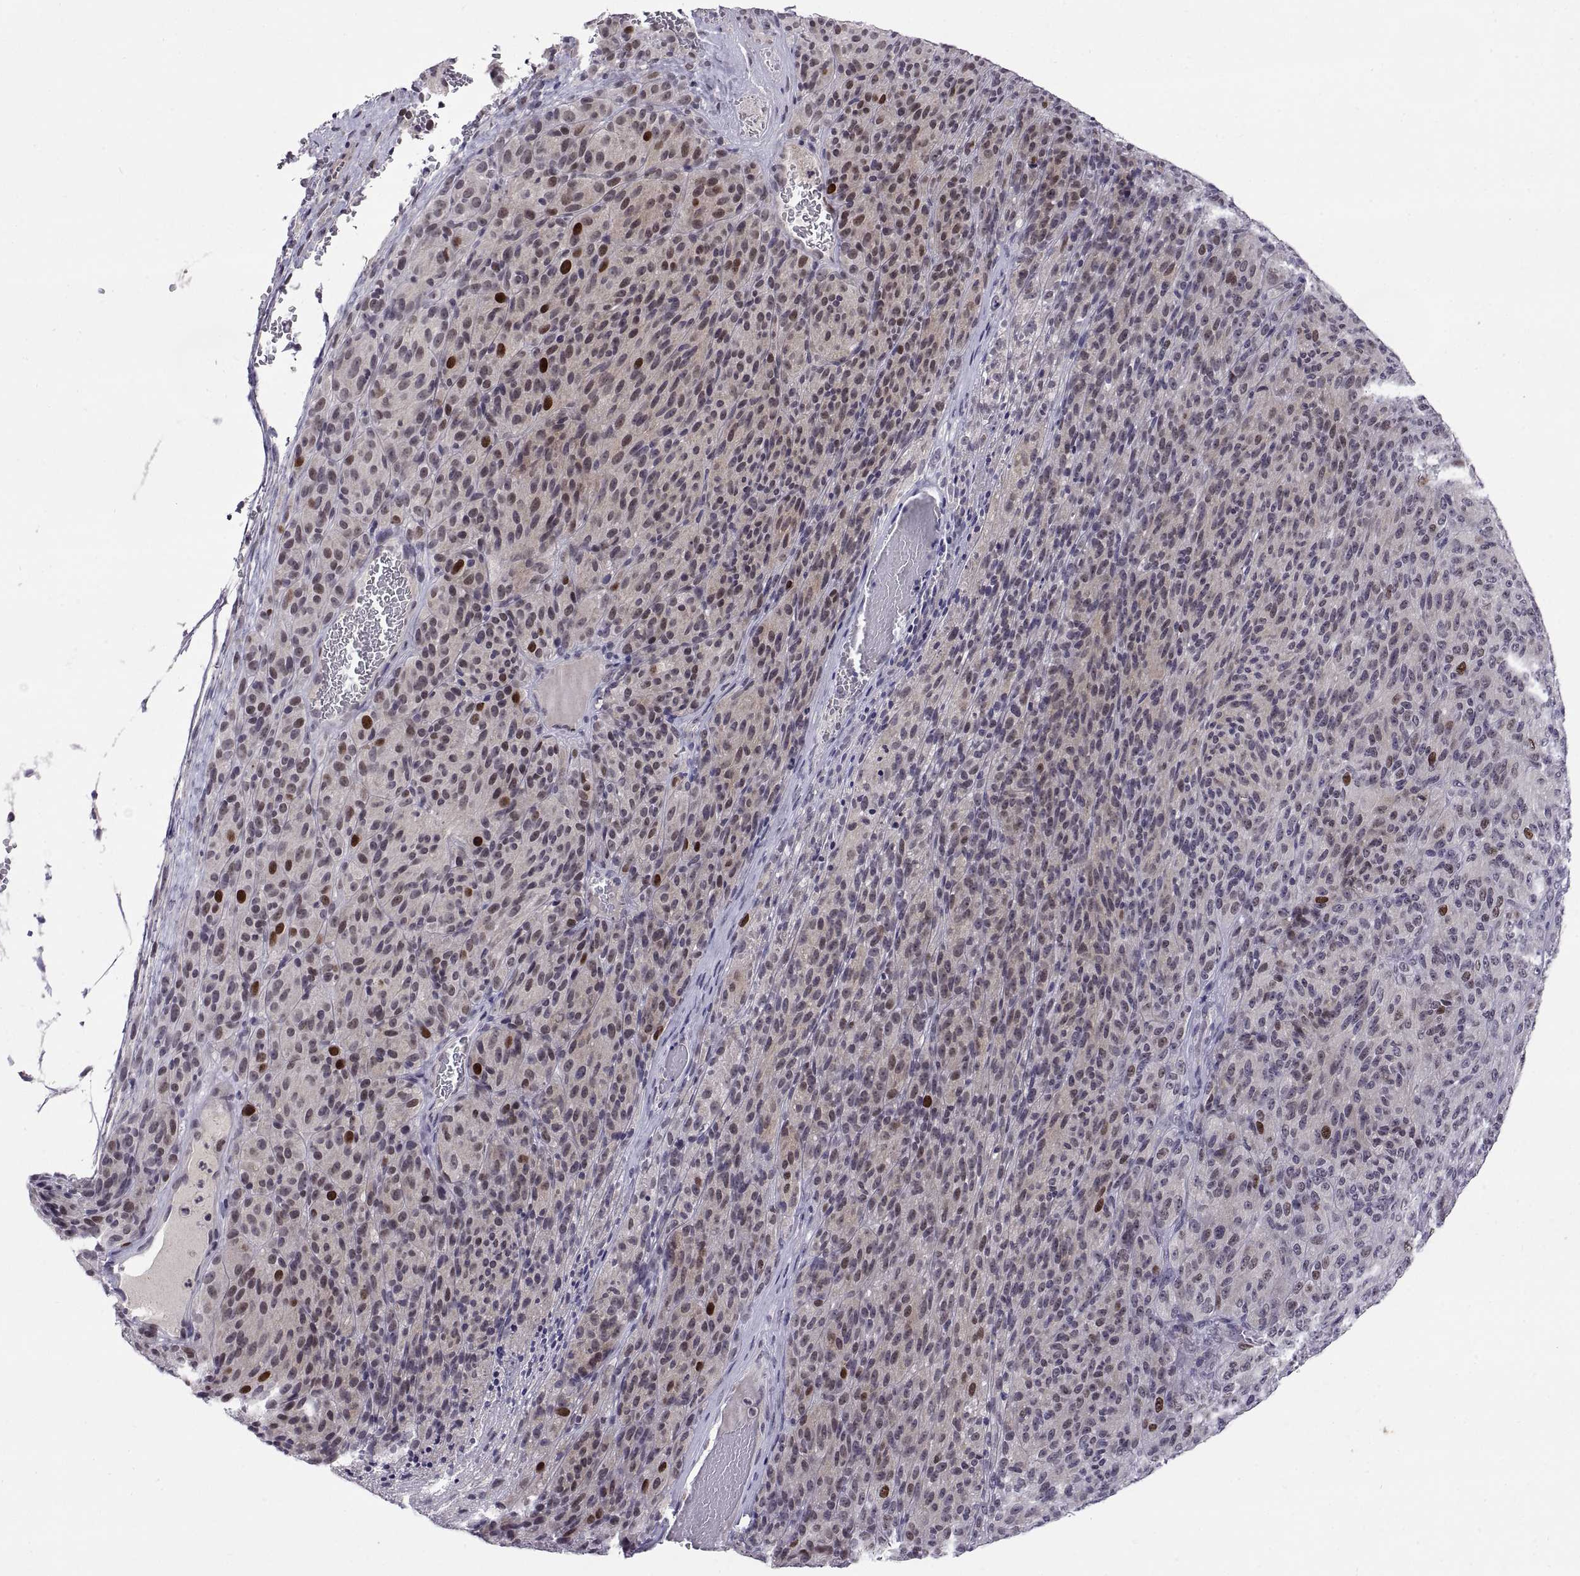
{"staining": {"intensity": "moderate", "quantity": "<25%", "location": "nuclear"}, "tissue": "melanoma", "cell_type": "Tumor cells", "image_type": "cancer", "snomed": [{"axis": "morphology", "description": "Malignant melanoma, Metastatic site"}, {"axis": "topography", "description": "Brain"}], "caption": "Malignant melanoma (metastatic site) was stained to show a protein in brown. There is low levels of moderate nuclear positivity in approximately <25% of tumor cells. Nuclei are stained in blue.", "gene": "CHFR", "patient": {"sex": "female", "age": 56}}